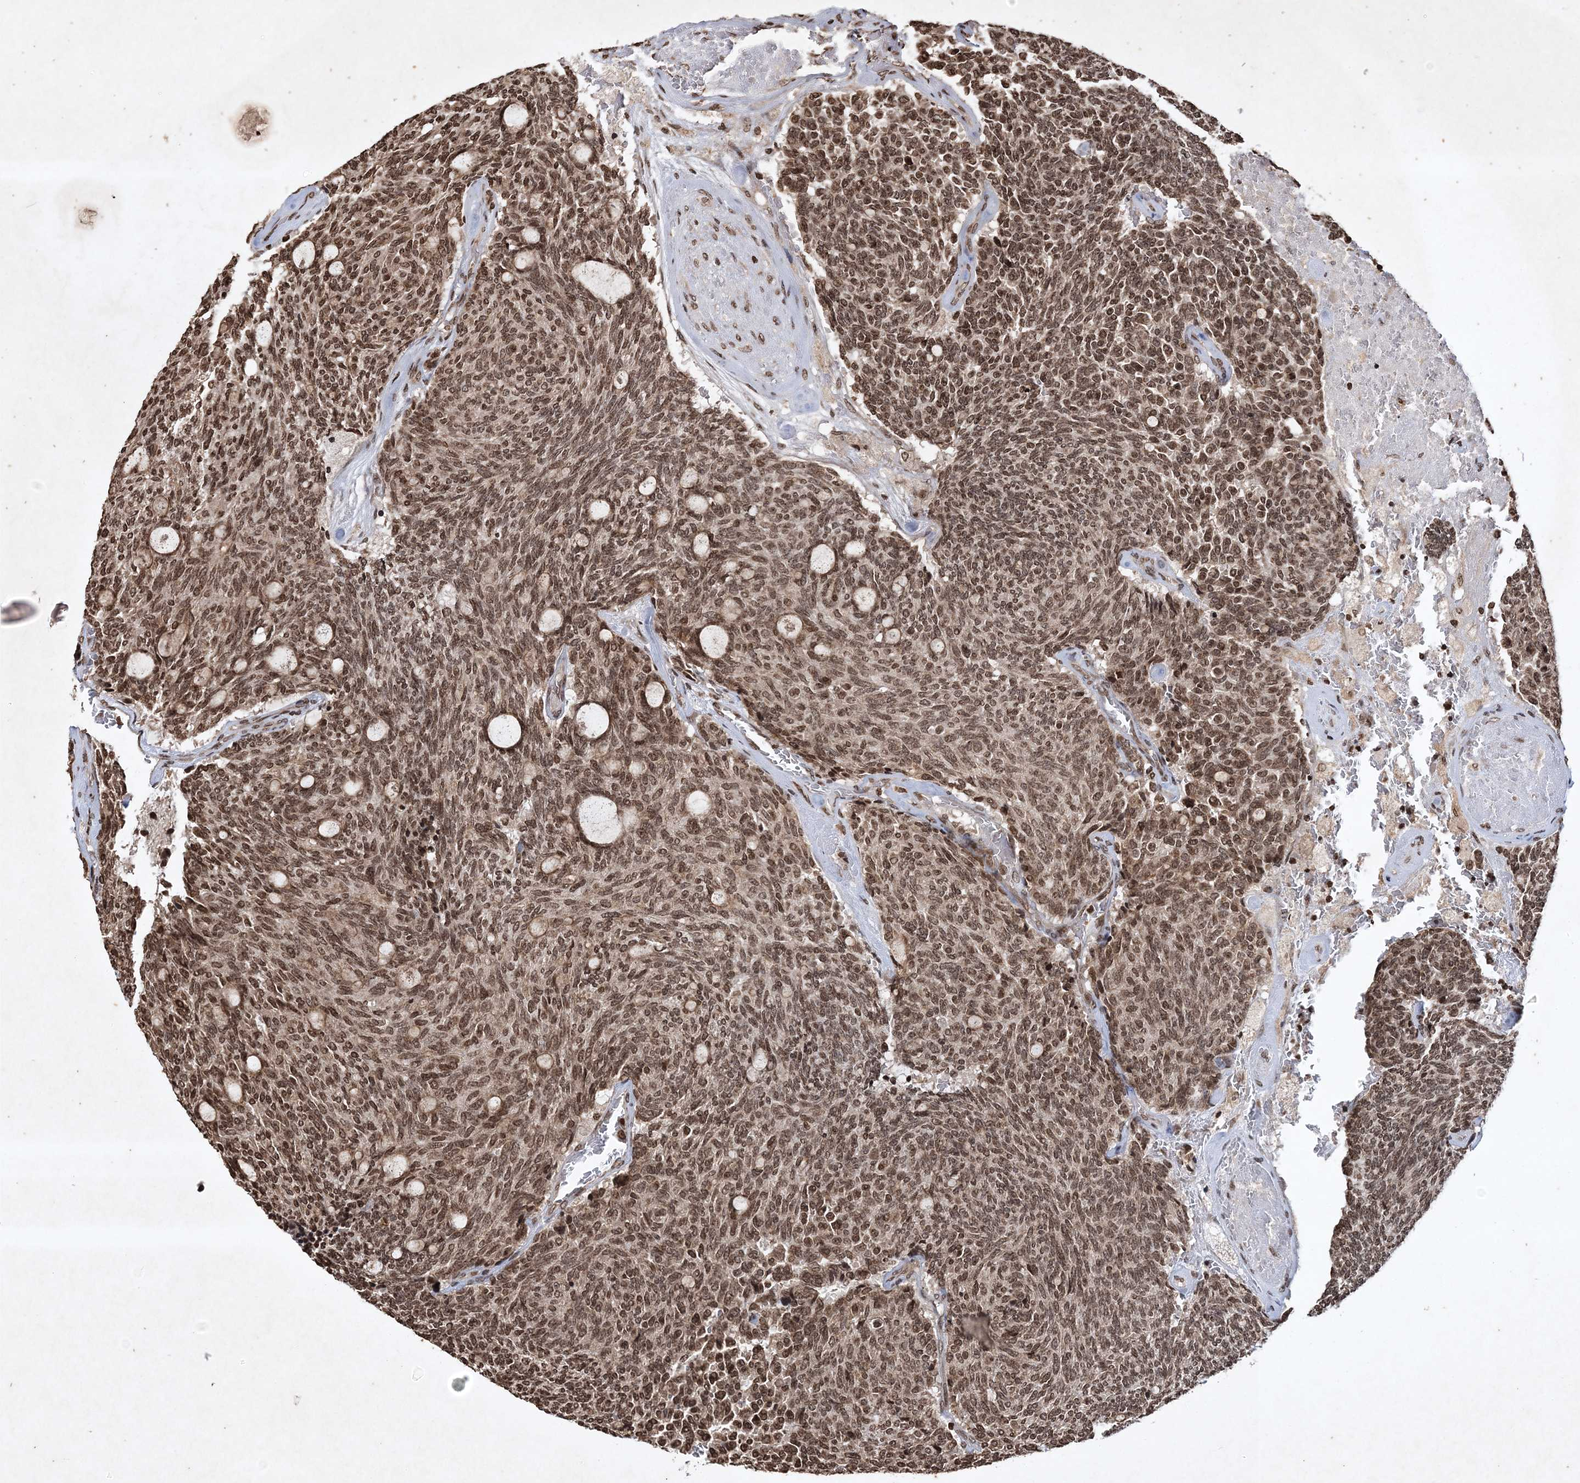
{"staining": {"intensity": "moderate", "quantity": ">75%", "location": "nuclear"}, "tissue": "carcinoid", "cell_type": "Tumor cells", "image_type": "cancer", "snomed": [{"axis": "morphology", "description": "Carcinoid, malignant, NOS"}, {"axis": "topography", "description": "Pancreas"}], "caption": "Tumor cells show medium levels of moderate nuclear expression in about >75% of cells in malignant carcinoid.", "gene": "NEDD9", "patient": {"sex": "female", "age": 54}}